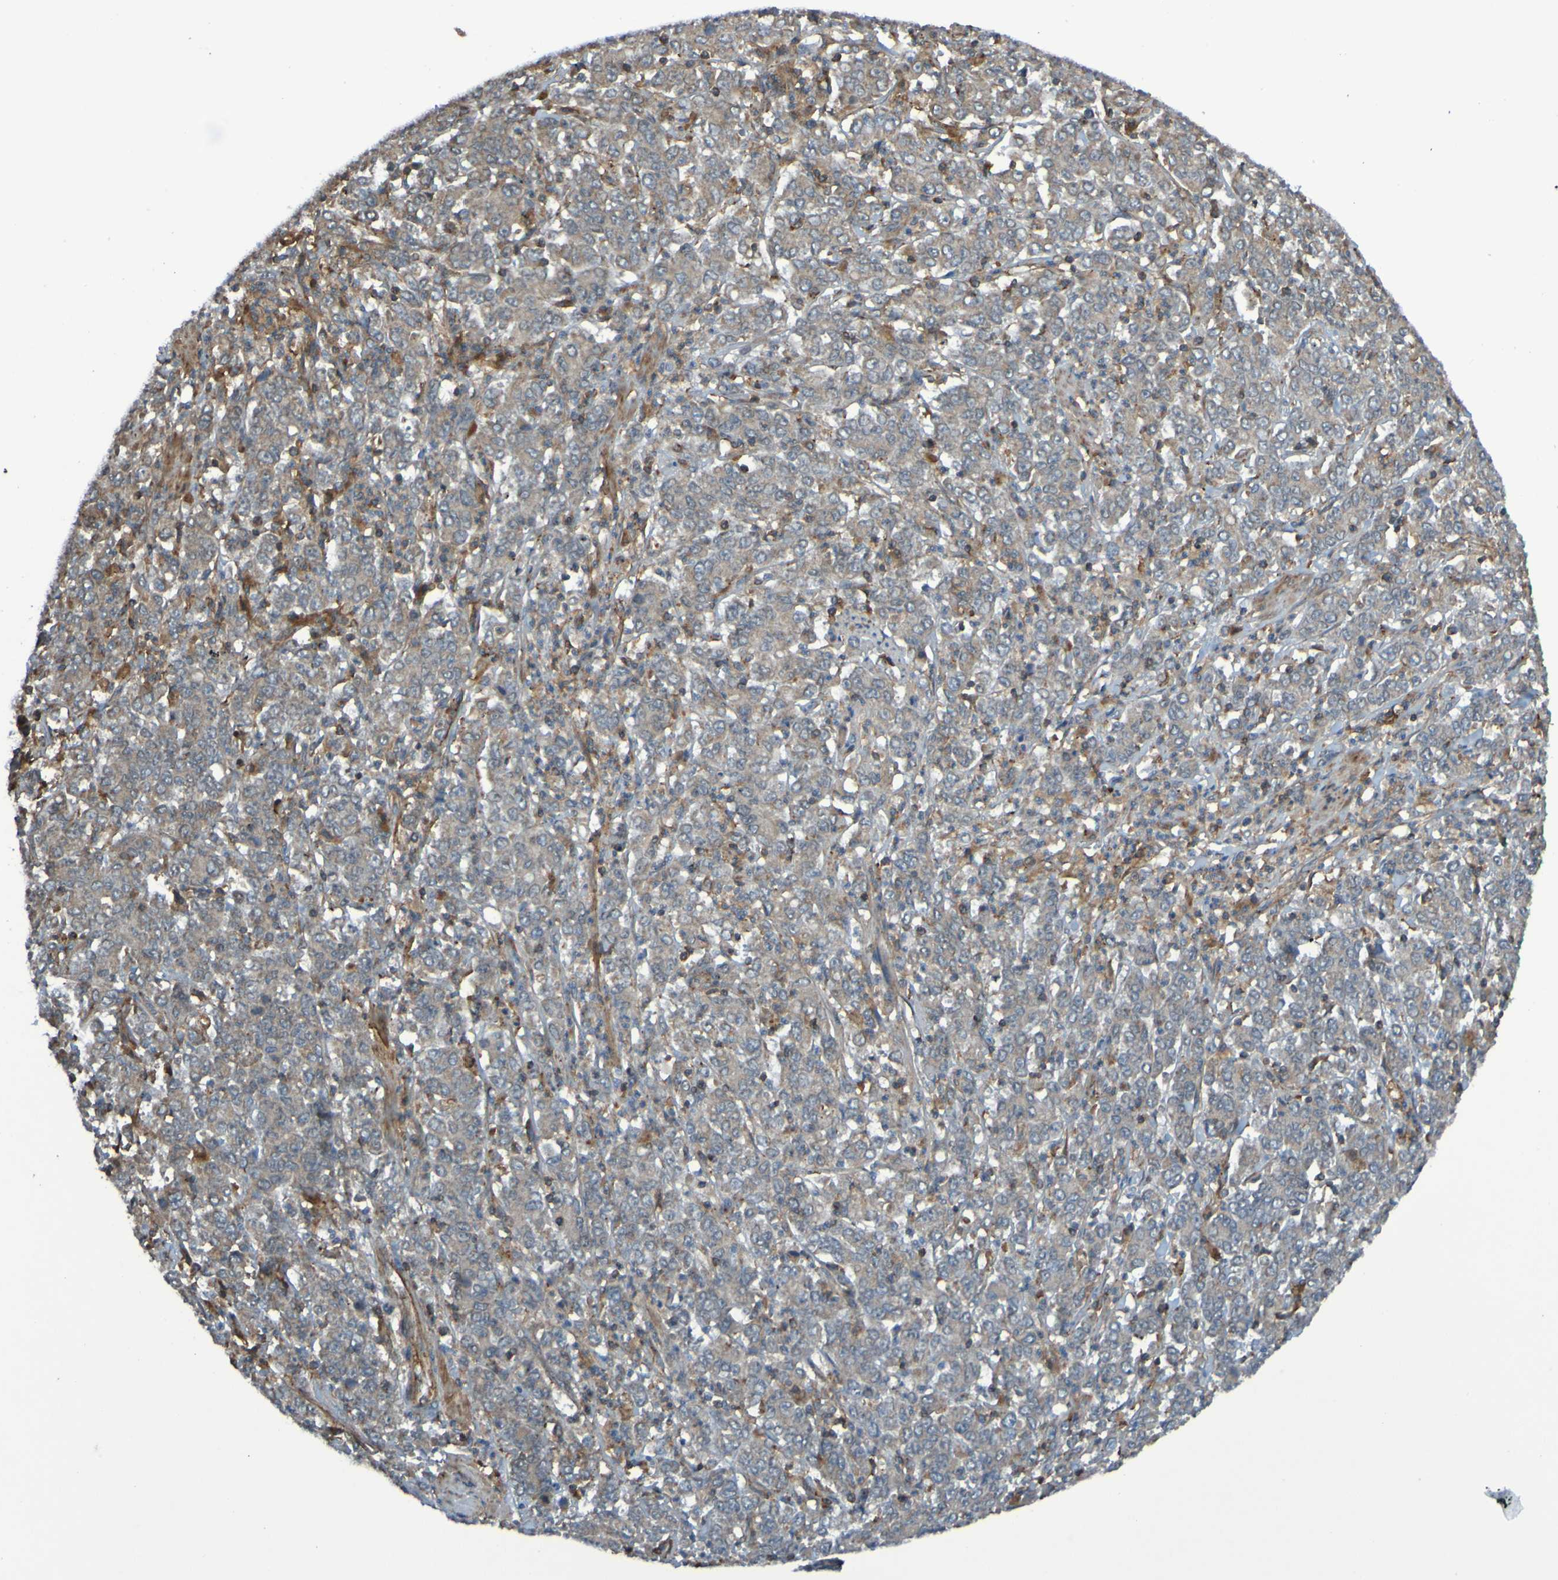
{"staining": {"intensity": "weak", "quantity": ">75%", "location": "cytoplasmic/membranous"}, "tissue": "stomach cancer", "cell_type": "Tumor cells", "image_type": "cancer", "snomed": [{"axis": "morphology", "description": "Adenocarcinoma, NOS"}, {"axis": "topography", "description": "Stomach, lower"}], "caption": "Tumor cells reveal low levels of weak cytoplasmic/membranous positivity in about >75% of cells in adenocarcinoma (stomach).", "gene": "PDGFB", "patient": {"sex": "female", "age": 71}}